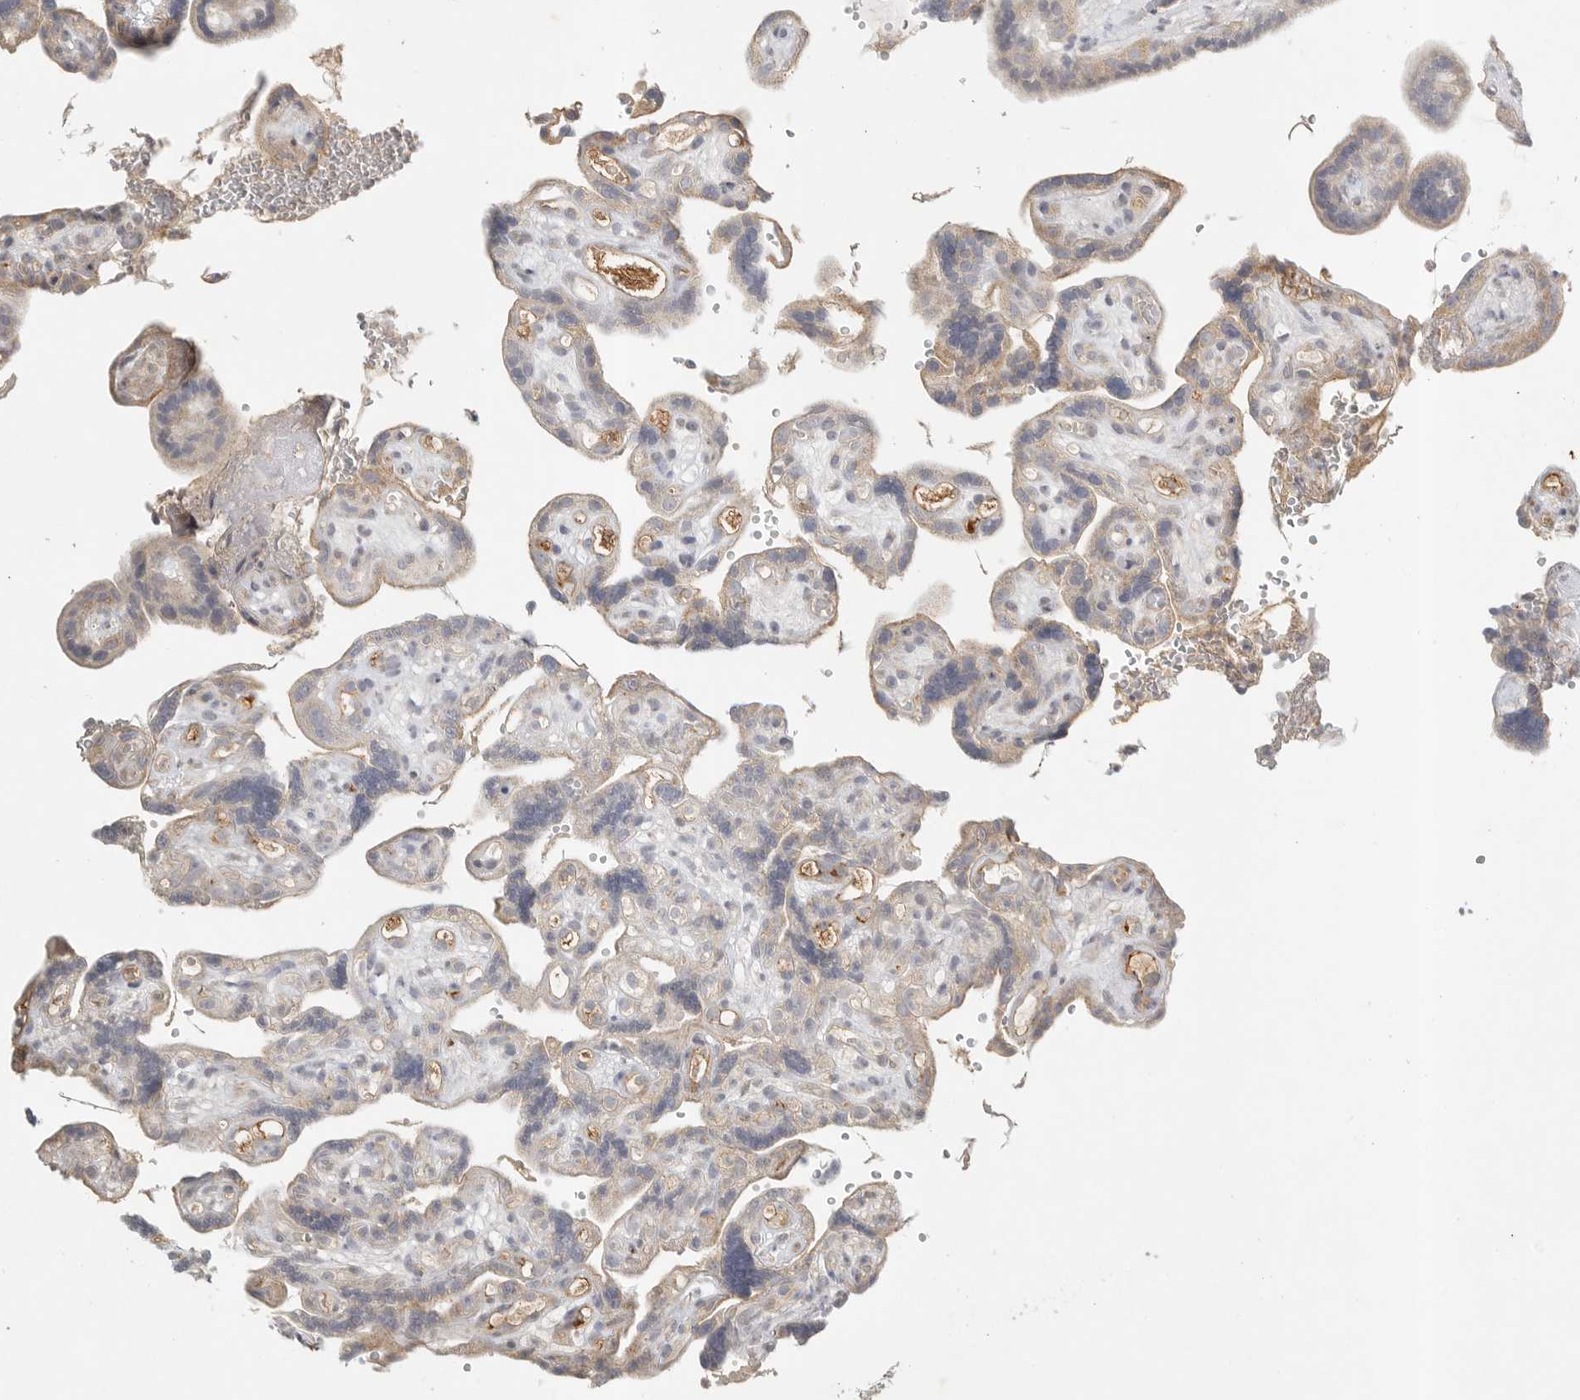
{"staining": {"intensity": "moderate", "quantity": "25%-75%", "location": "cytoplasmic/membranous"}, "tissue": "placenta", "cell_type": "Decidual cells", "image_type": "normal", "snomed": [{"axis": "morphology", "description": "Normal tissue, NOS"}, {"axis": "topography", "description": "Placenta"}], "caption": "The micrograph shows immunohistochemical staining of benign placenta. There is moderate cytoplasmic/membranous expression is identified in approximately 25%-75% of decidual cells.", "gene": "SLC25A36", "patient": {"sex": "female", "age": 30}}